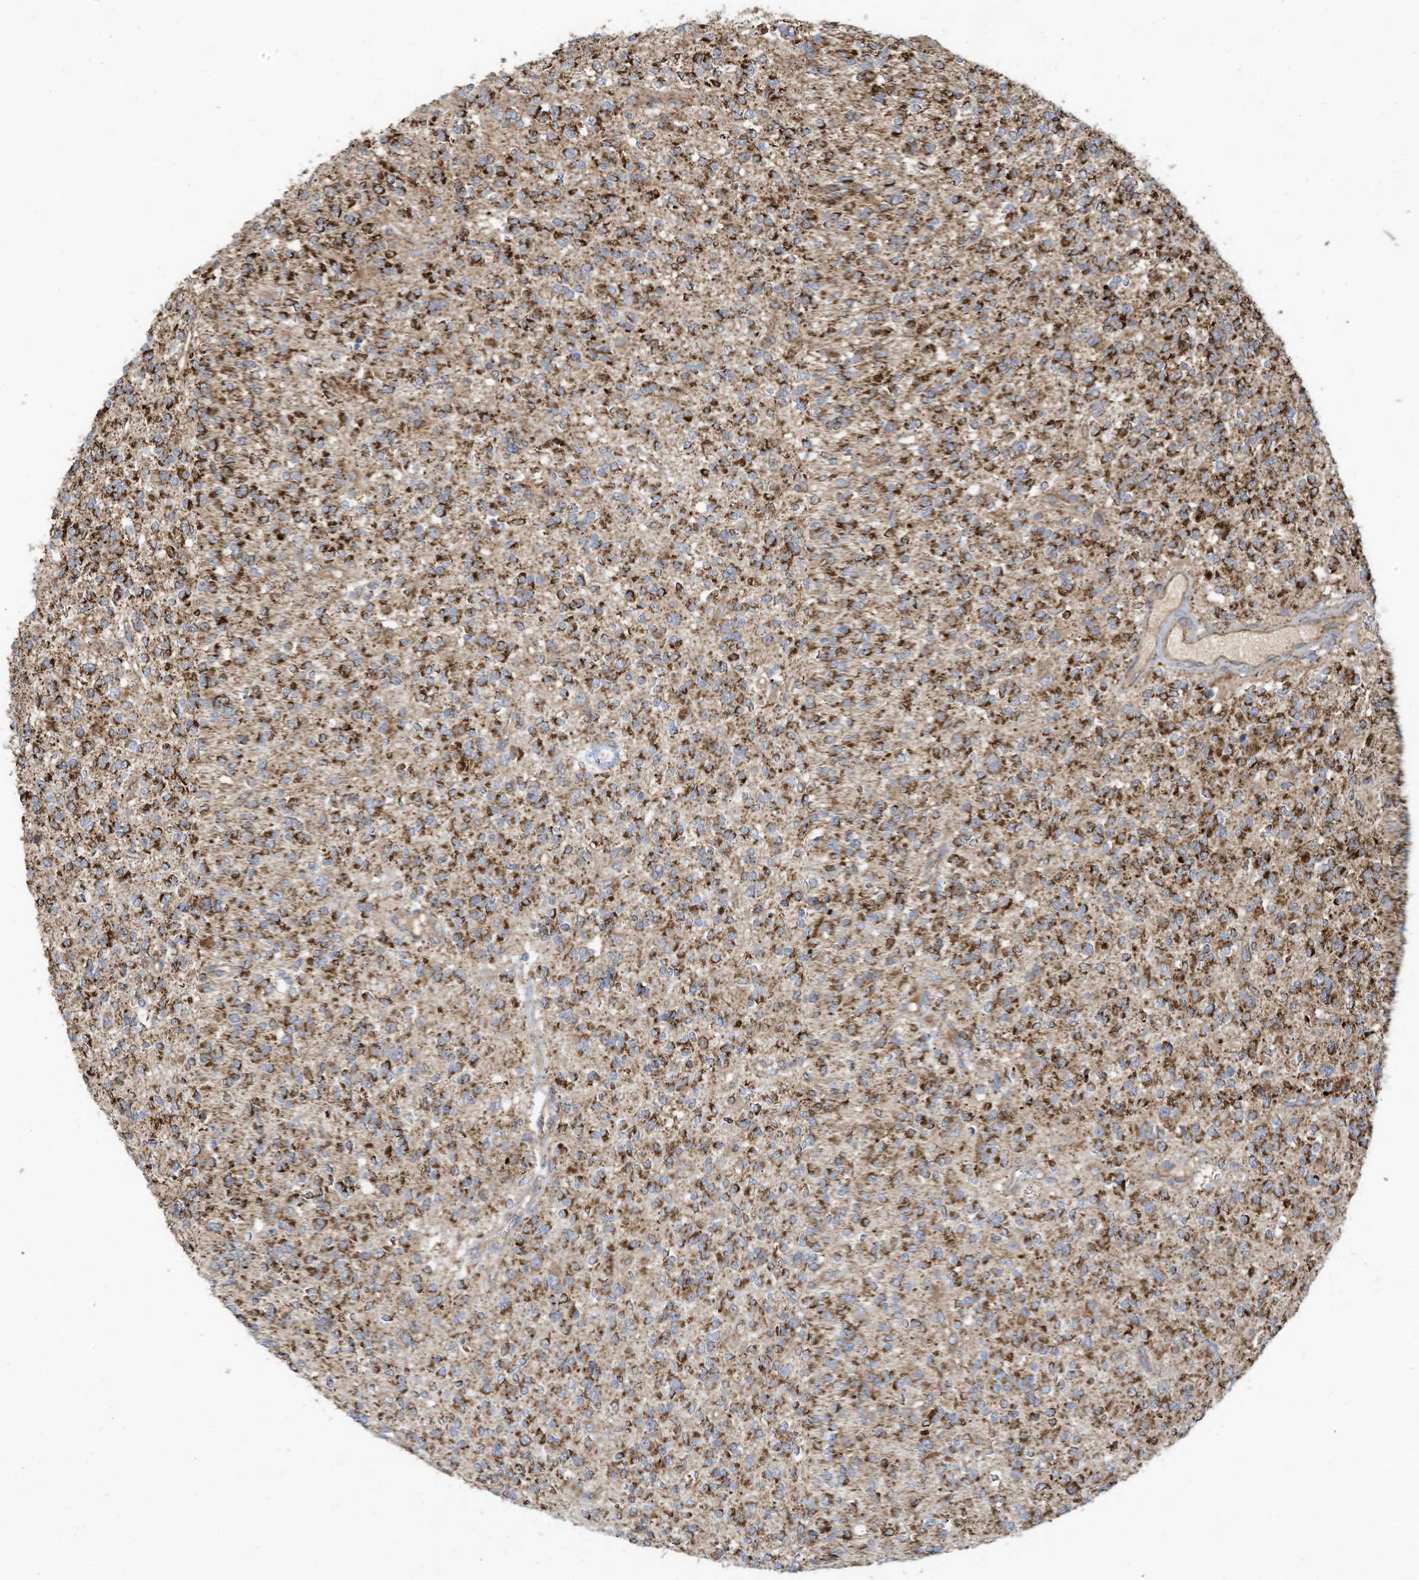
{"staining": {"intensity": "moderate", "quantity": ">75%", "location": "cytoplasmic/membranous"}, "tissue": "glioma", "cell_type": "Tumor cells", "image_type": "cancer", "snomed": [{"axis": "morphology", "description": "Glioma, malignant, High grade"}, {"axis": "topography", "description": "Brain"}], "caption": "Moderate cytoplasmic/membranous protein positivity is appreciated in about >75% of tumor cells in malignant glioma (high-grade).", "gene": "COX10", "patient": {"sex": "male", "age": 34}}